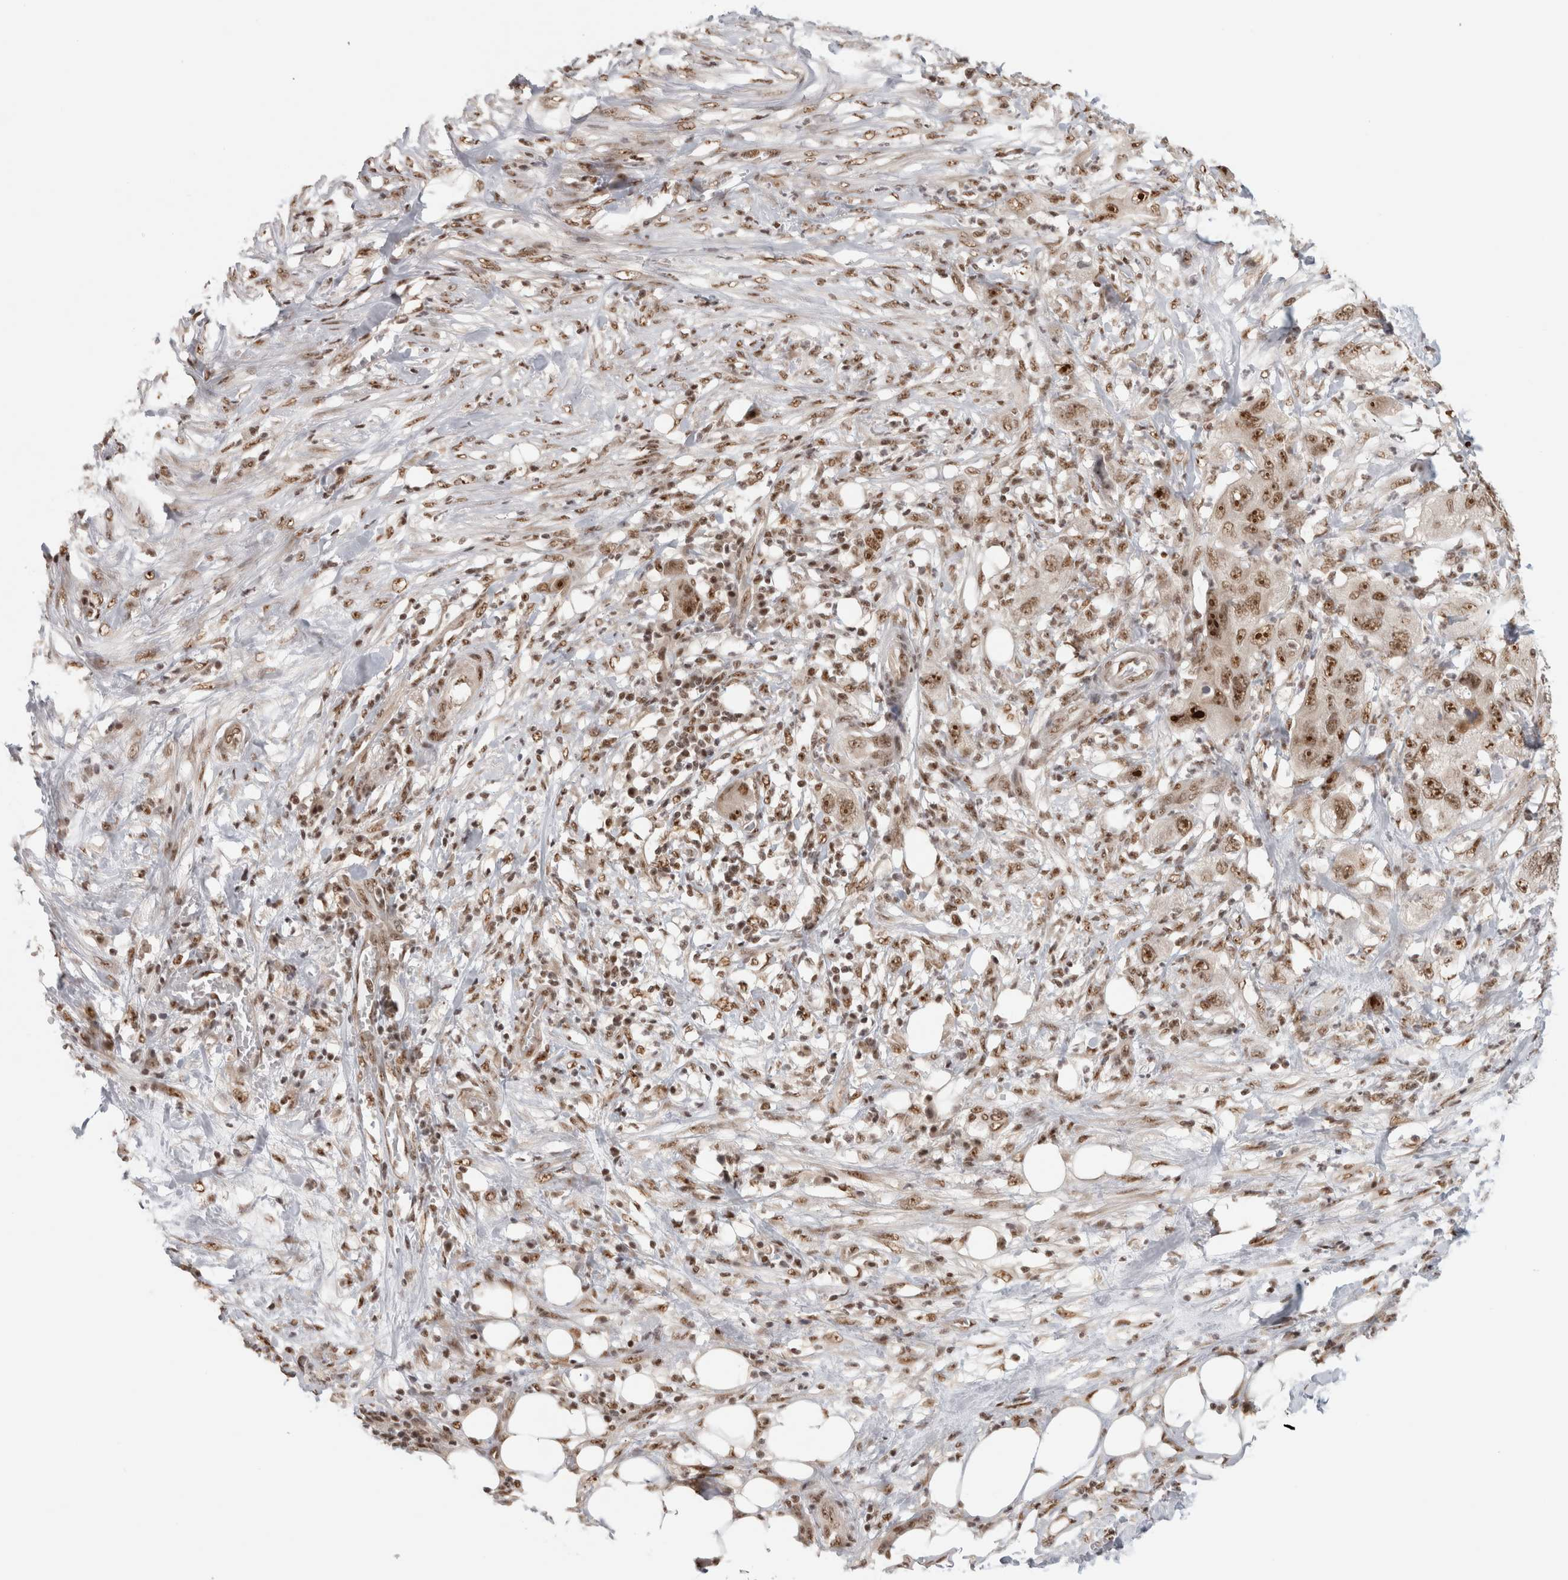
{"staining": {"intensity": "moderate", "quantity": ">75%", "location": "nuclear"}, "tissue": "pancreatic cancer", "cell_type": "Tumor cells", "image_type": "cancer", "snomed": [{"axis": "morphology", "description": "Adenocarcinoma, NOS"}, {"axis": "topography", "description": "Pancreas"}], "caption": "A histopathology image of human adenocarcinoma (pancreatic) stained for a protein displays moderate nuclear brown staining in tumor cells. Immunohistochemistry stains the protein in brown and the nuclei are stained blue.", "gene": "EBNA1BP2", "patient": {"sex": "female", "age": 78}}